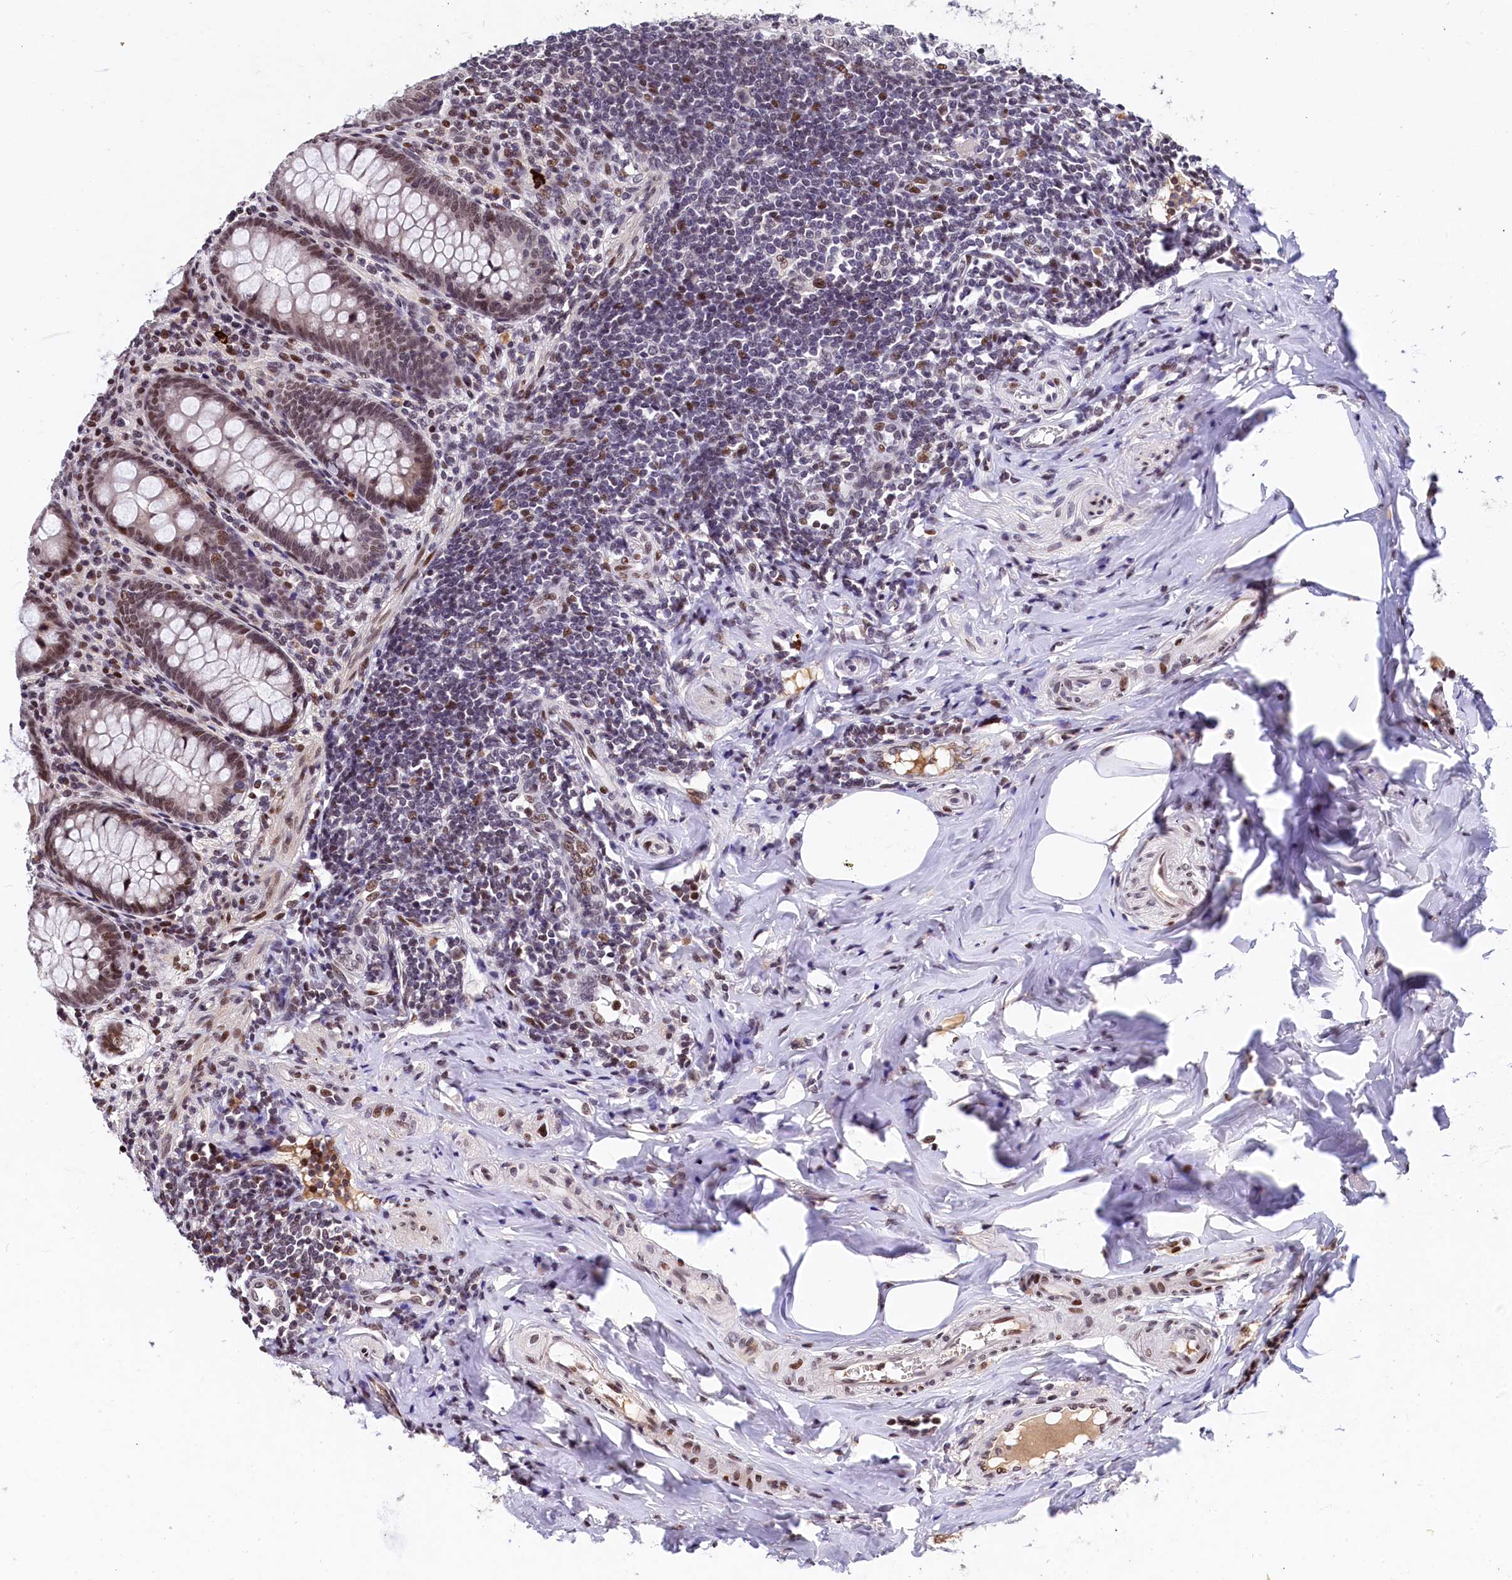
{"staining": {"intensity": "moderate", "quantity": "25%-75%", "location": "cytoplasmic/membranous"}, "tissue": "appendix", "cell_type": "Glandular cells", "image_type": "normal", "snomed": [{"axis": "morphology", "description": "Normal tissue, NOS"}, {"axis": "topography", "description": "Appendix"}], "caption": "The image shows staining of normal appendix, revealing moderate cytoplasmic/membranous protein positivity (brown color) within glandular cells.", "gene": "FAM217B", "patient": {"sex": "female", "age": 33}}